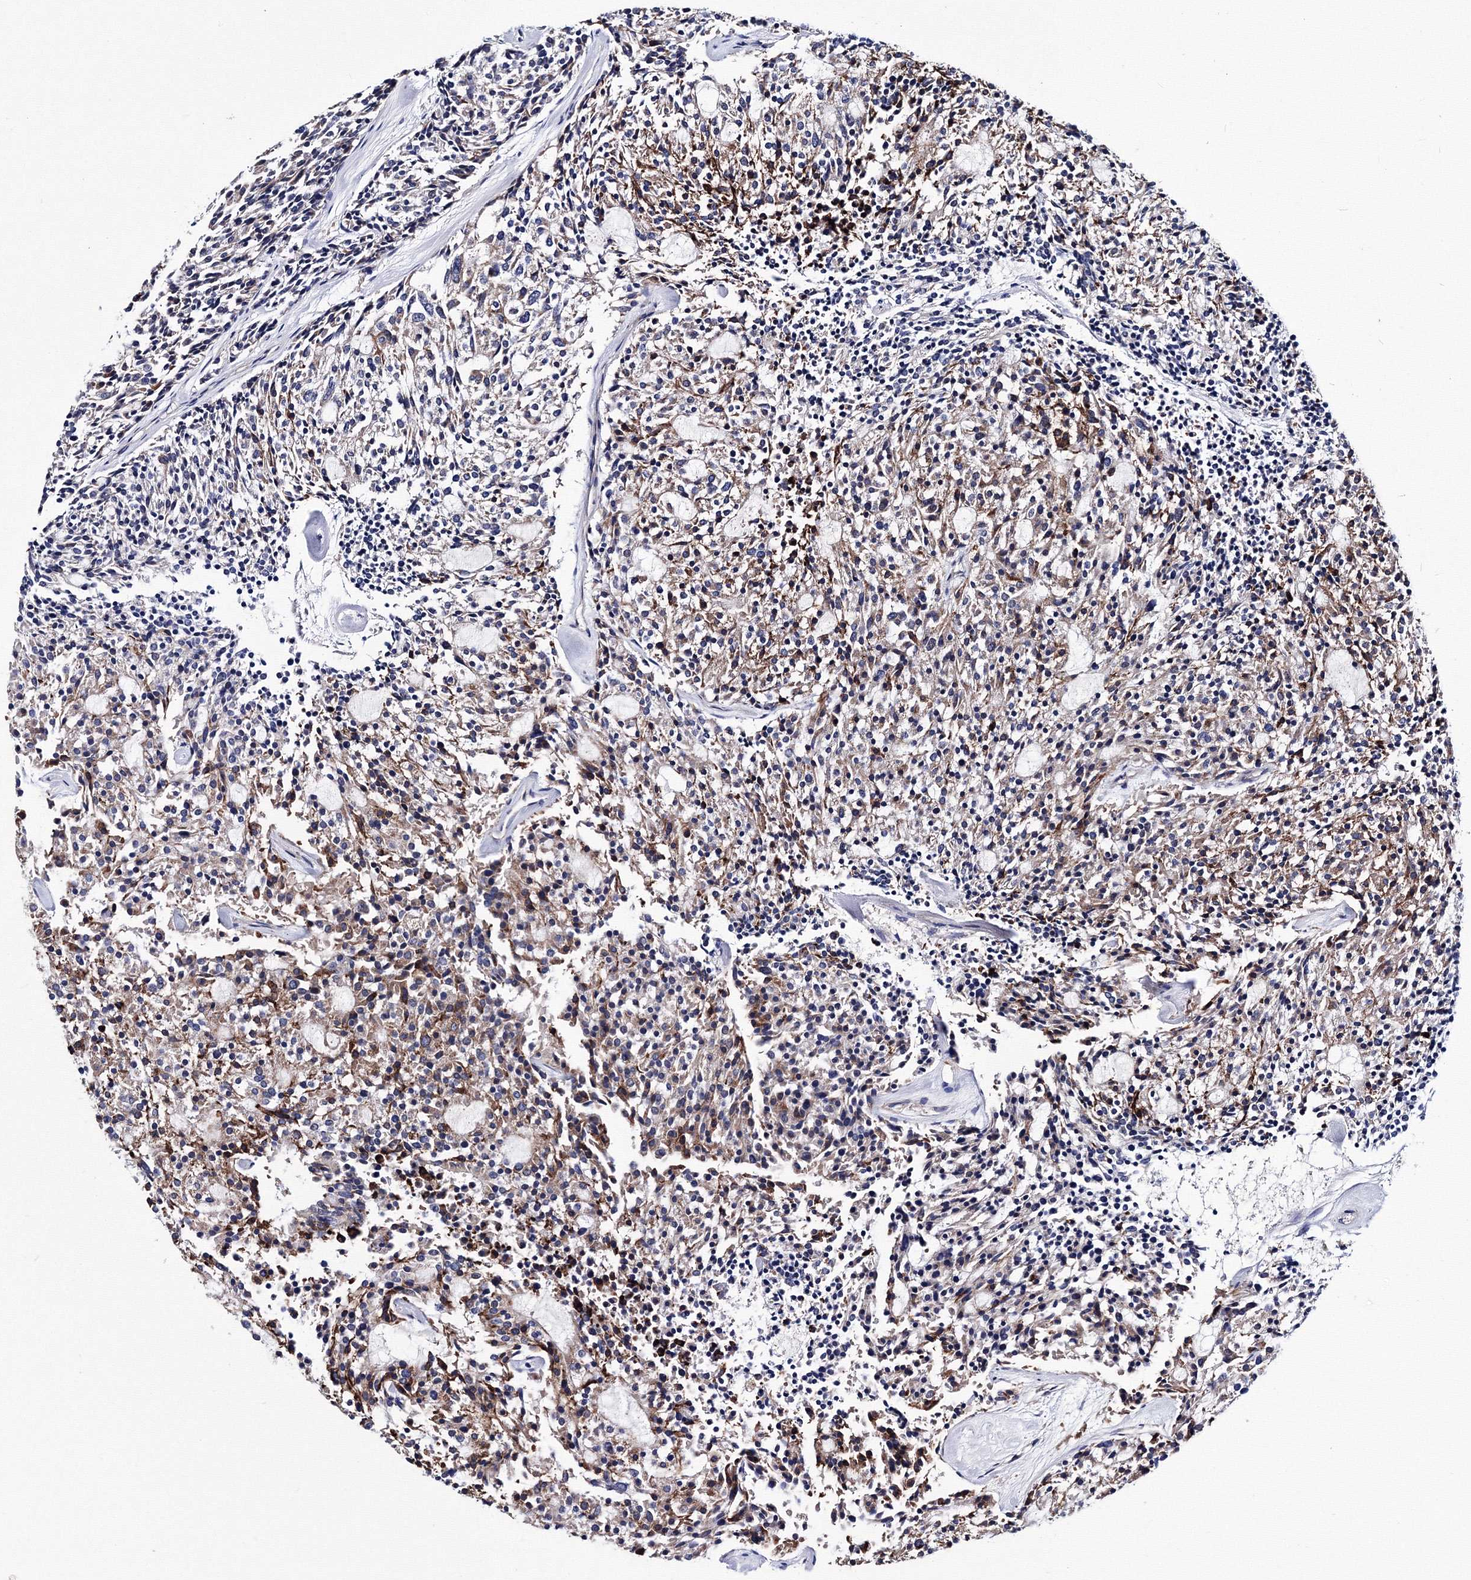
{"staining": {"intensity": "moderate", "quantity": "25%-75%", "location": "cytoplasmic/membranous"}, "tissue": "carcinoid", "cell_type": "Tumor cells", "image_type": "cancer", "snomed": [{"axis": "morphology", "description": "Carcinoid, malignant, NOS"}, {"axis": "topography", "description": "Pancreas"}], "caption": "Carcinoid stained for a protein (brown) displays moderate cytoplasmic/membranous positive expression in approximately 25%-75% of tumor cells.", "gene": "TRPM2", "patient": {"sex": "female", "age": 54}}